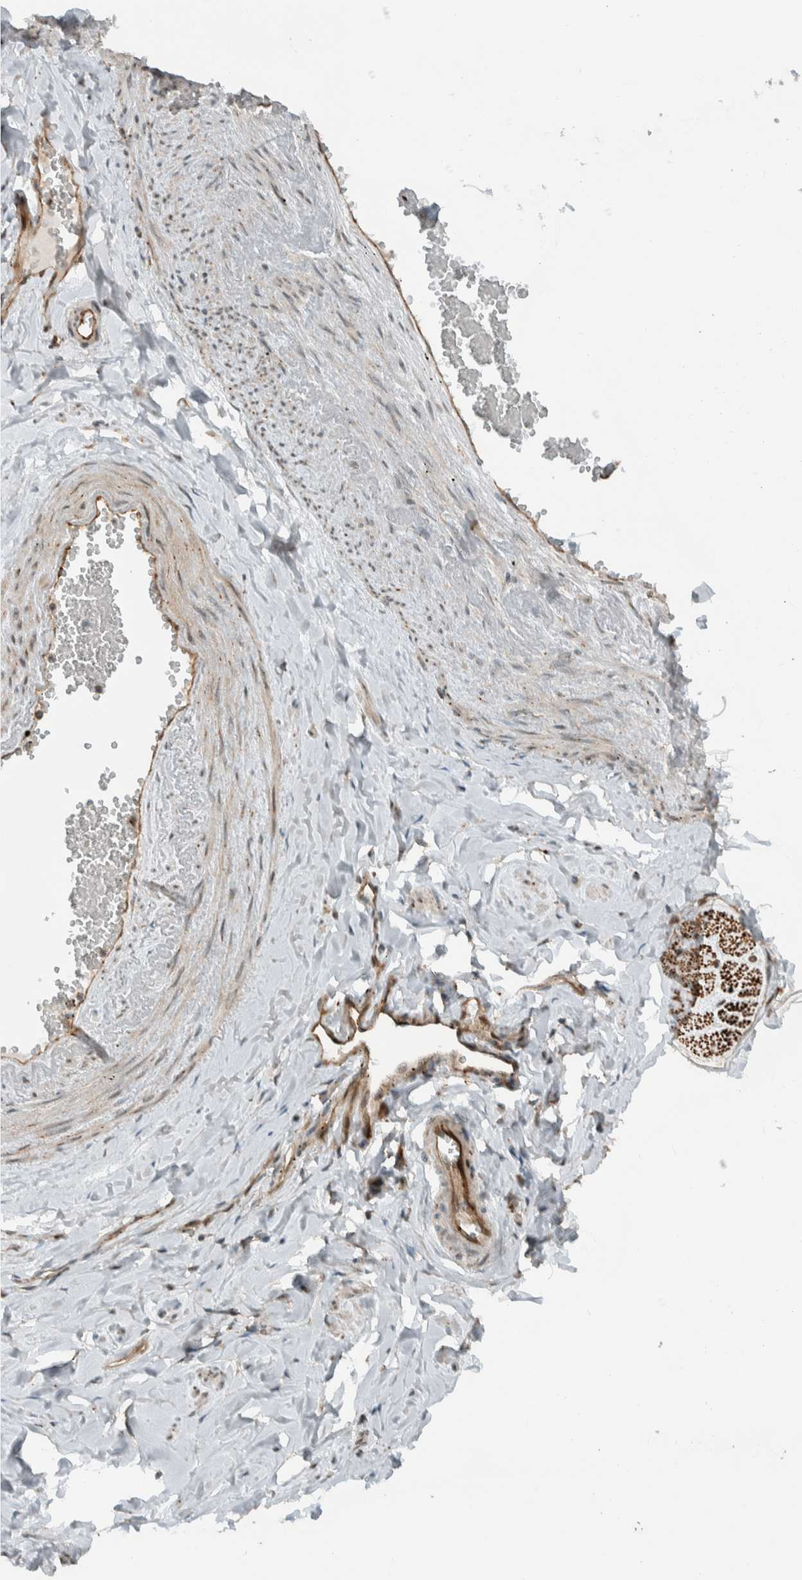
{"staining": {"intensity": "weak", "quantity": ">75%", "location": "cytoplasmic/membranous"}, "tissue": "adipose tissue", "cell_type": "Adipocytes", "image_type": "normal", "snomed": [{"axis": "morphology", "description": "Normal tissue, NOS"}, {"axis": "topography", "description": "Vascular tissue"}, {"axis": "topography", "description": "Fallopian tube"}, {"axis": "topography", "description": "Ovary"}], "caption": "Immunohistochemical staining of benign human adipose tissue demonstrates weak cytoplasmic/membranous protein positivity in approximately >75% of adipocytes. (Stains: DAB (3,3'-diaminobenzidine) in brown, nuclei in blue, Microscopy: brightfield microscopy at high magnification).", "gene": "GIGYF1", "patient": {"sex": "female", "age": 67}}